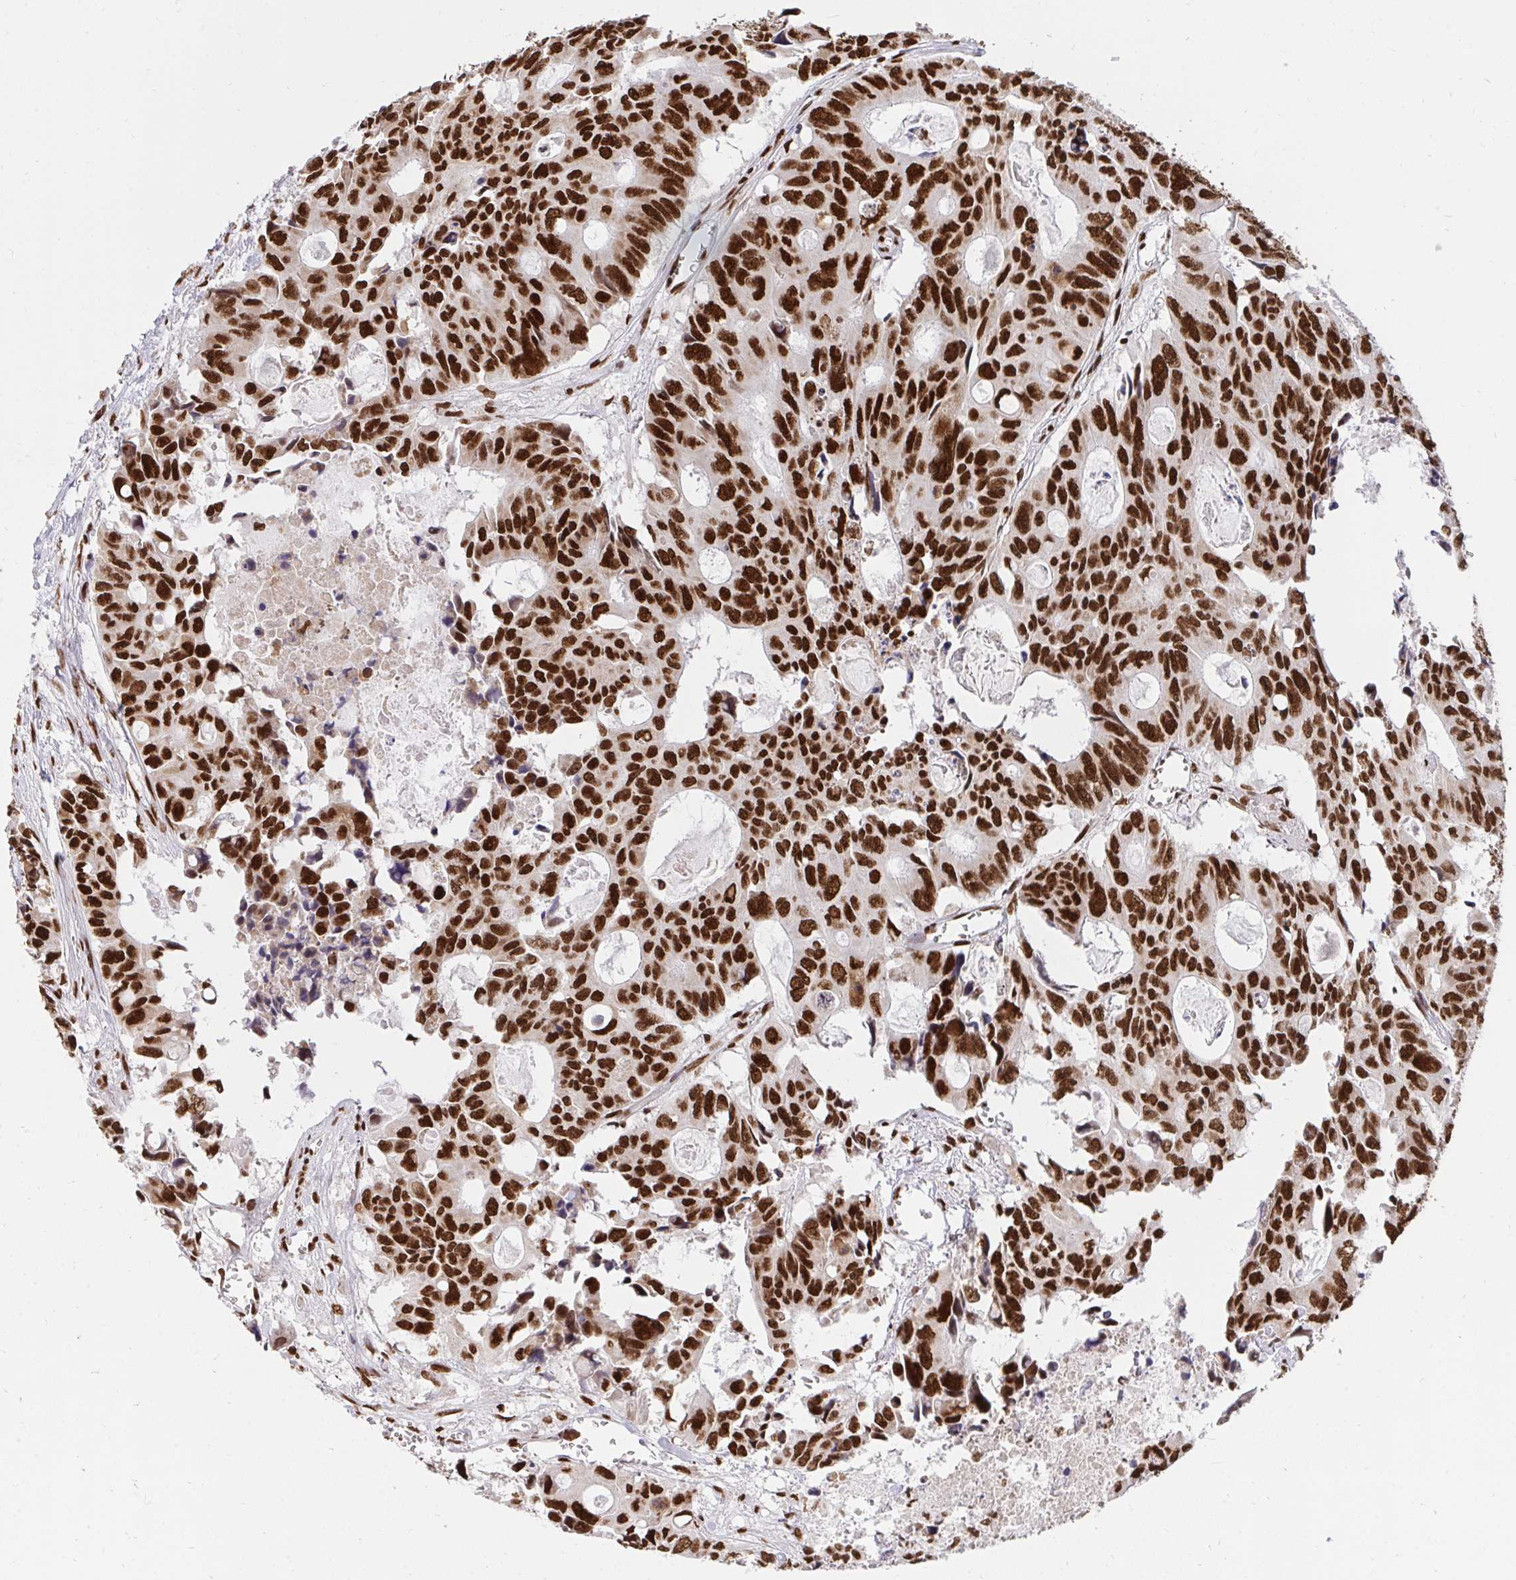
{"staining": {"intensity": "strong", "quantity": ">75%", "location": "nuclear"}, "tissue": "colorectal cancer", "cell_type": "Tumor cells", "image_type": "cancer", "snomed": [{"axis": "morphology", "description": "Adenocarcinoma, NOS"}, {"axis": "topography", "description": "Rectum"}], "caption": "Tumor cells exhibit high levels of strong nuclear positivity in approximately >75% of cells in human colorectal cancer.", "gene": "HNRNPL", "patient": {"sex": "male", "age": 76}}